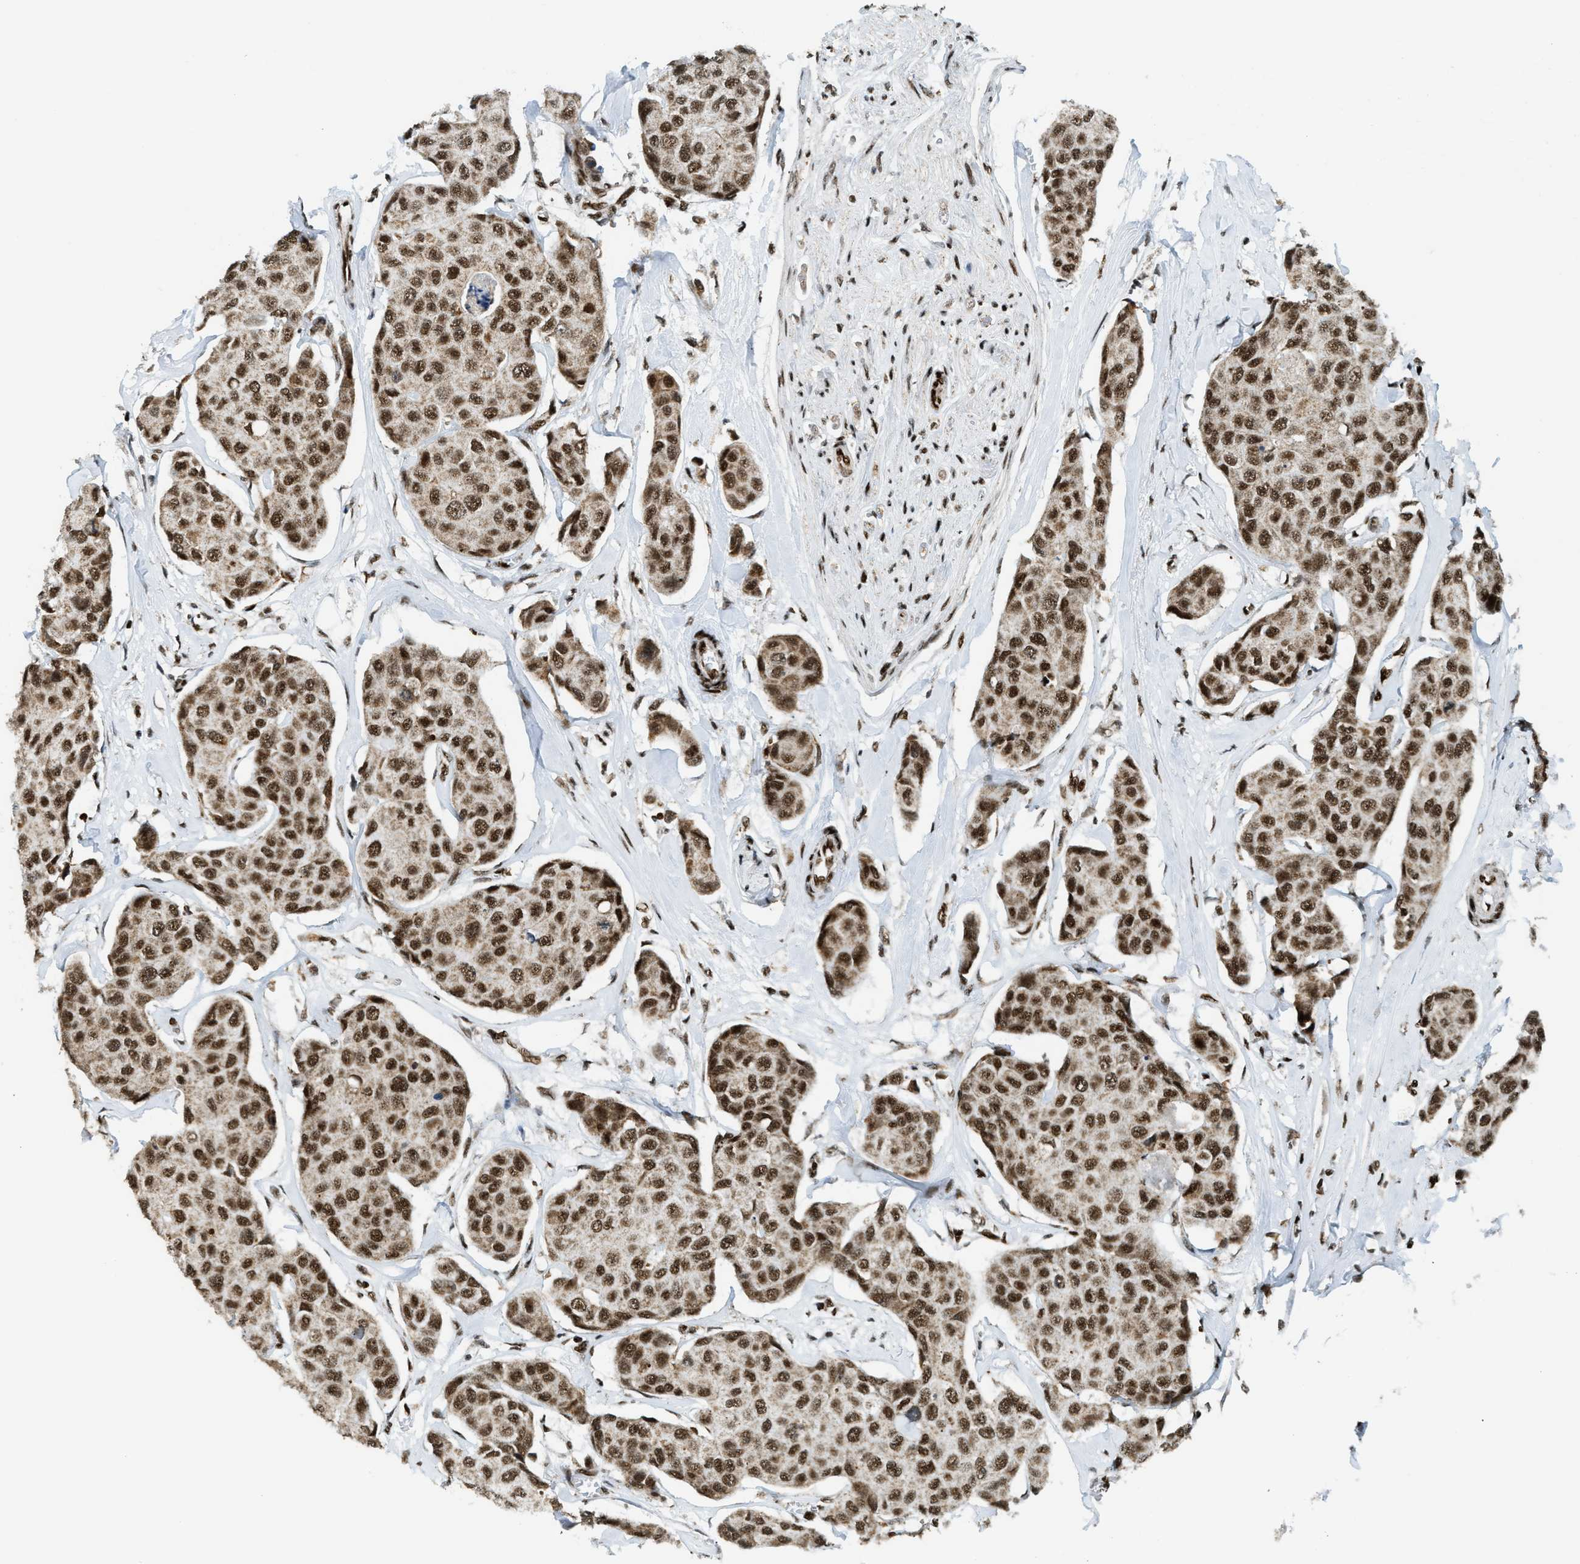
{"staining": {"intensity": "strong", "quantity": ">75%", "location": "cytoplasmic/membranous,nuclear"}, "tissue": "breast cancer", "cell_type": "Tumor cells", "image_type": "cancer", "snomed": [{"axis": "morphology", "description": "Duct carcinoma"}, {"axis": "topography", "description": "Breast"}], "caption": "IHC photomicrograph of neoplastic tissue: breast cancer (infiltrating ductal carcinoma) stained using IHC displays high levels of strong protein expression localized specifically in the cytoplasmic/membranous and nuclear of tumor cells, appearing as a cytoplasmic/membranous and nuclear brown color.", "gene": "GABPB1", "patient": {"sex": "female", "age": 80}}